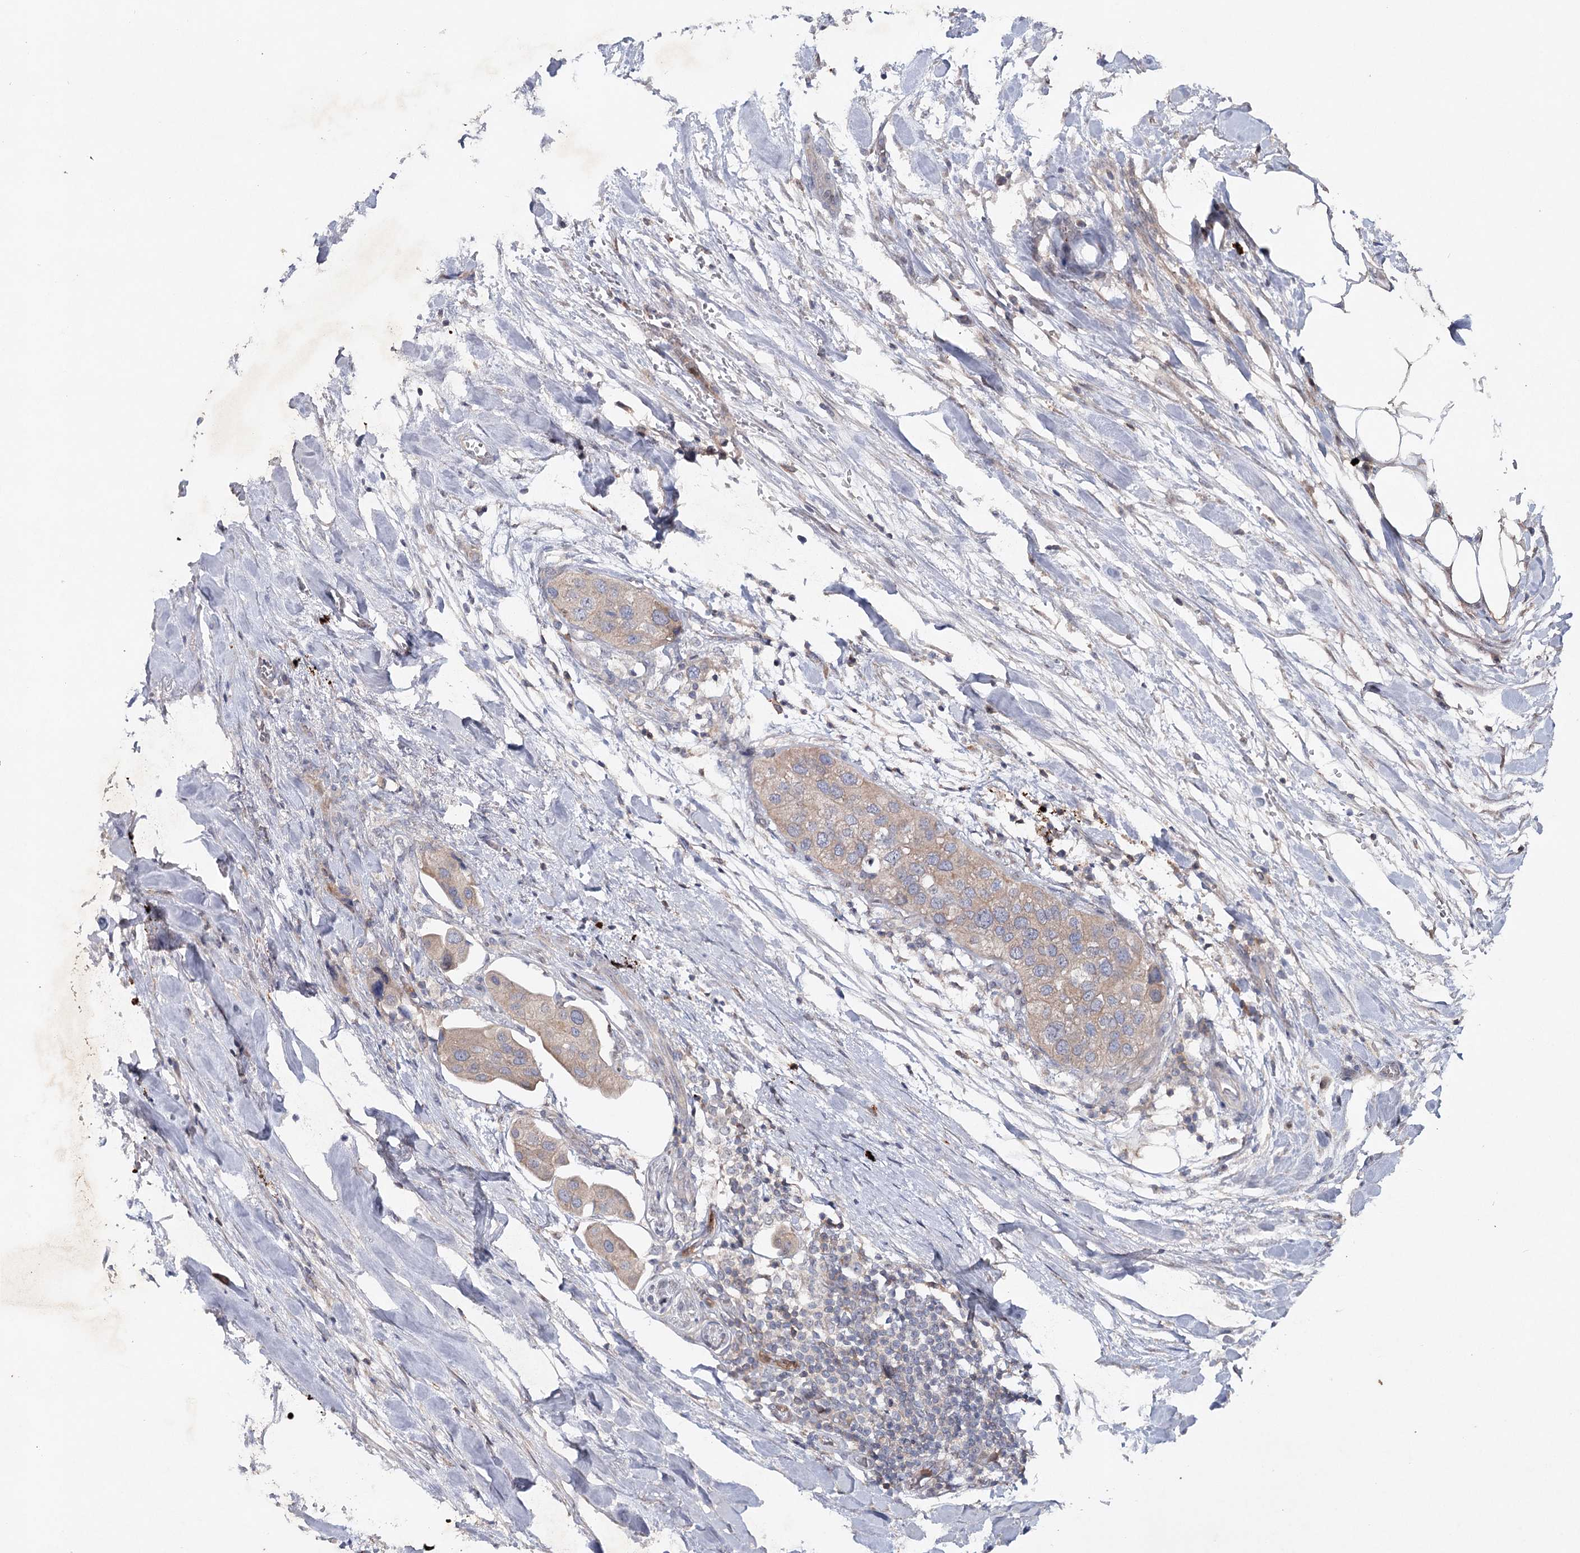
{"staining": {"intensity": "weak", "quantity": ">75%", "location": "cytoplasmic/membranous"}, "tissue": "urothelial cancer", "cell_type": "Tumor cells", "image_type": "cancer", "snomed": [{"axis": "morphology", "description": "Urothelial carcinoma, High grade"}, {"axis": "topography", "description": "Urinary bladder"}], "caption": "Protein expression analysis of urothelial cancer exhibits weak cytoplasmic/membranous expression in approximately >75% of tumor cells.", "gene": "MAP3K13", "patient": {"sex": "male", "age": 64}}